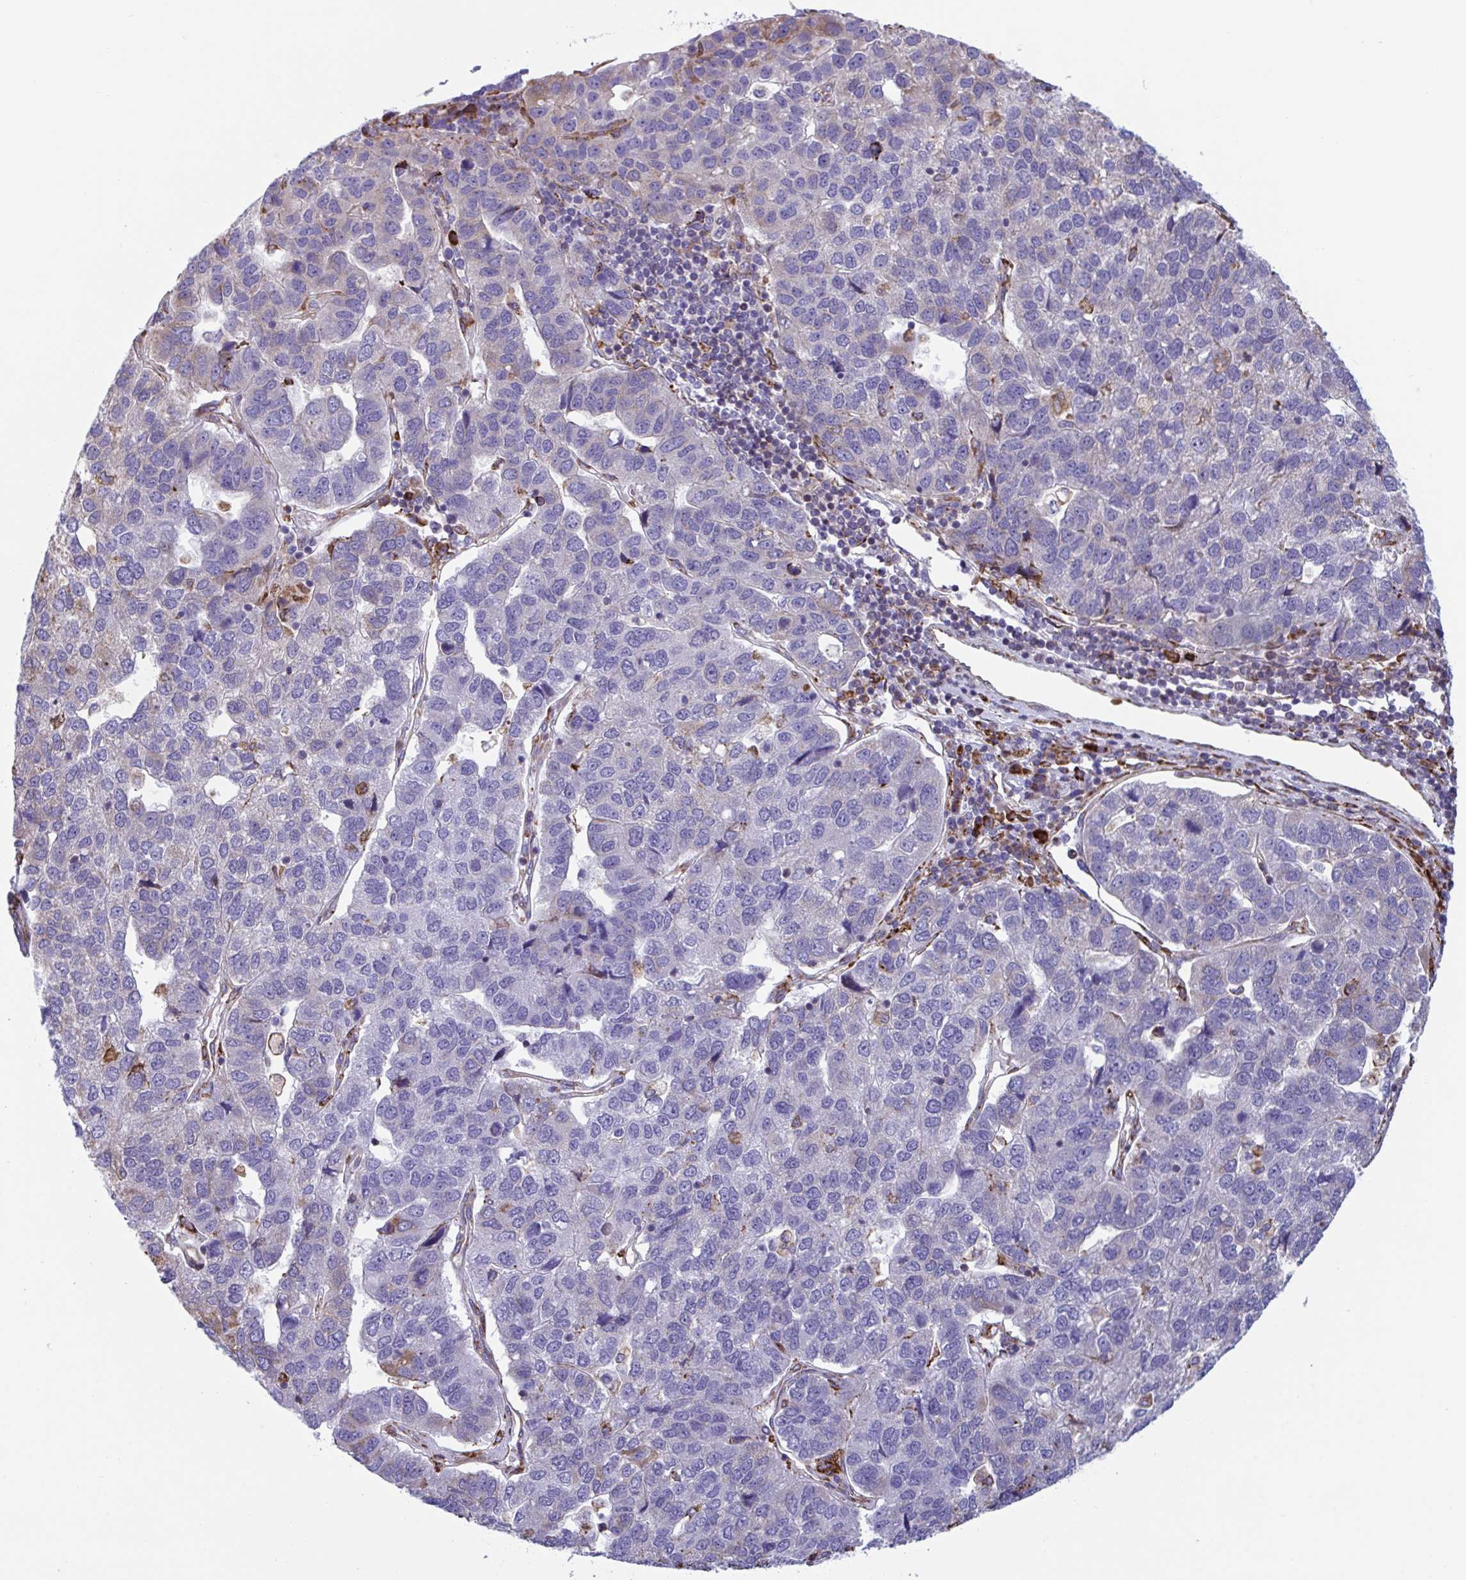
{"staining": {"intensity": "negative", "quantity": "none", "location": "none"}, "tissue": "pancreatic cancer", "cell_type": "Tumor cells", "image_type": "cancer", "snomed": [{"axis": "morphology", "description": "Adenocarcinoma, NOS"}, {"axis": "topography", "description": "Pancreas"}], "caption": "This micrograph is of pancreatic cancer (adenocarcinoma) stained with immunohistochemistry (IHC) to label a protein in brown with the nuclei are counter-stained blue. There is no positivity in tumor cells.", "gene": "PEAK3", "patient": {"sex": "female", "age": 61}}